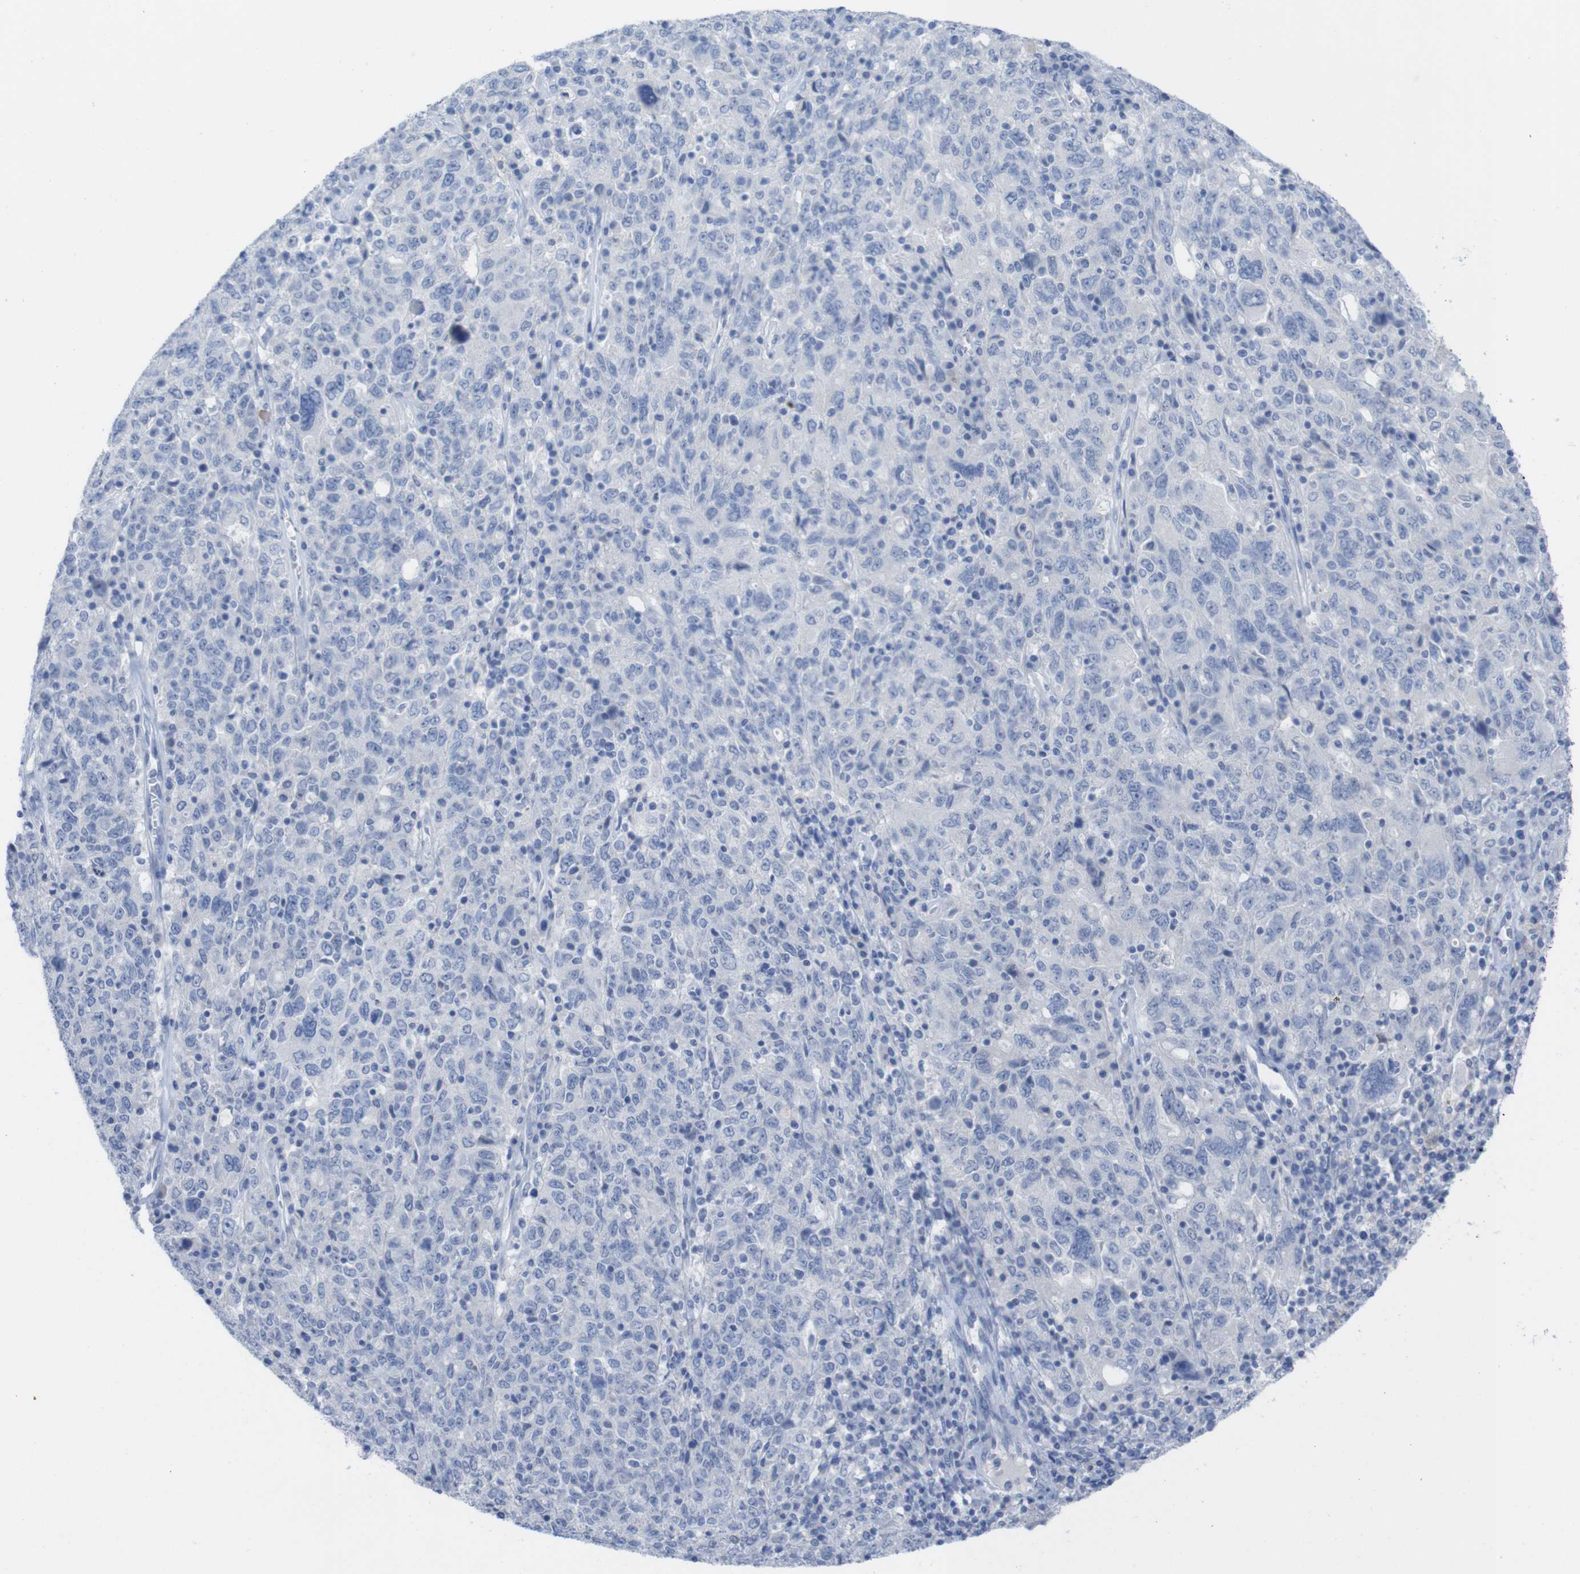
{"staining": {"intensity": "negative", "quantity": "none", "location": "none"}, "tissue": "ovarian cancer", "cell_type": "Tumor cells", "image_type": "cancer", "snomed": [{"axis": "morphology", "description": "Carcinoma, endometroid"}, {"axis": "topography", "description": "Ovary"}], "caption": "The immunohistochemistry (IHC) histopathology image has no significant positivity in tumor cells of ovarian endometroid carcinoma tissue.", "gene": "PNMA1", "patient": {"sex": "female", "age": 62}}